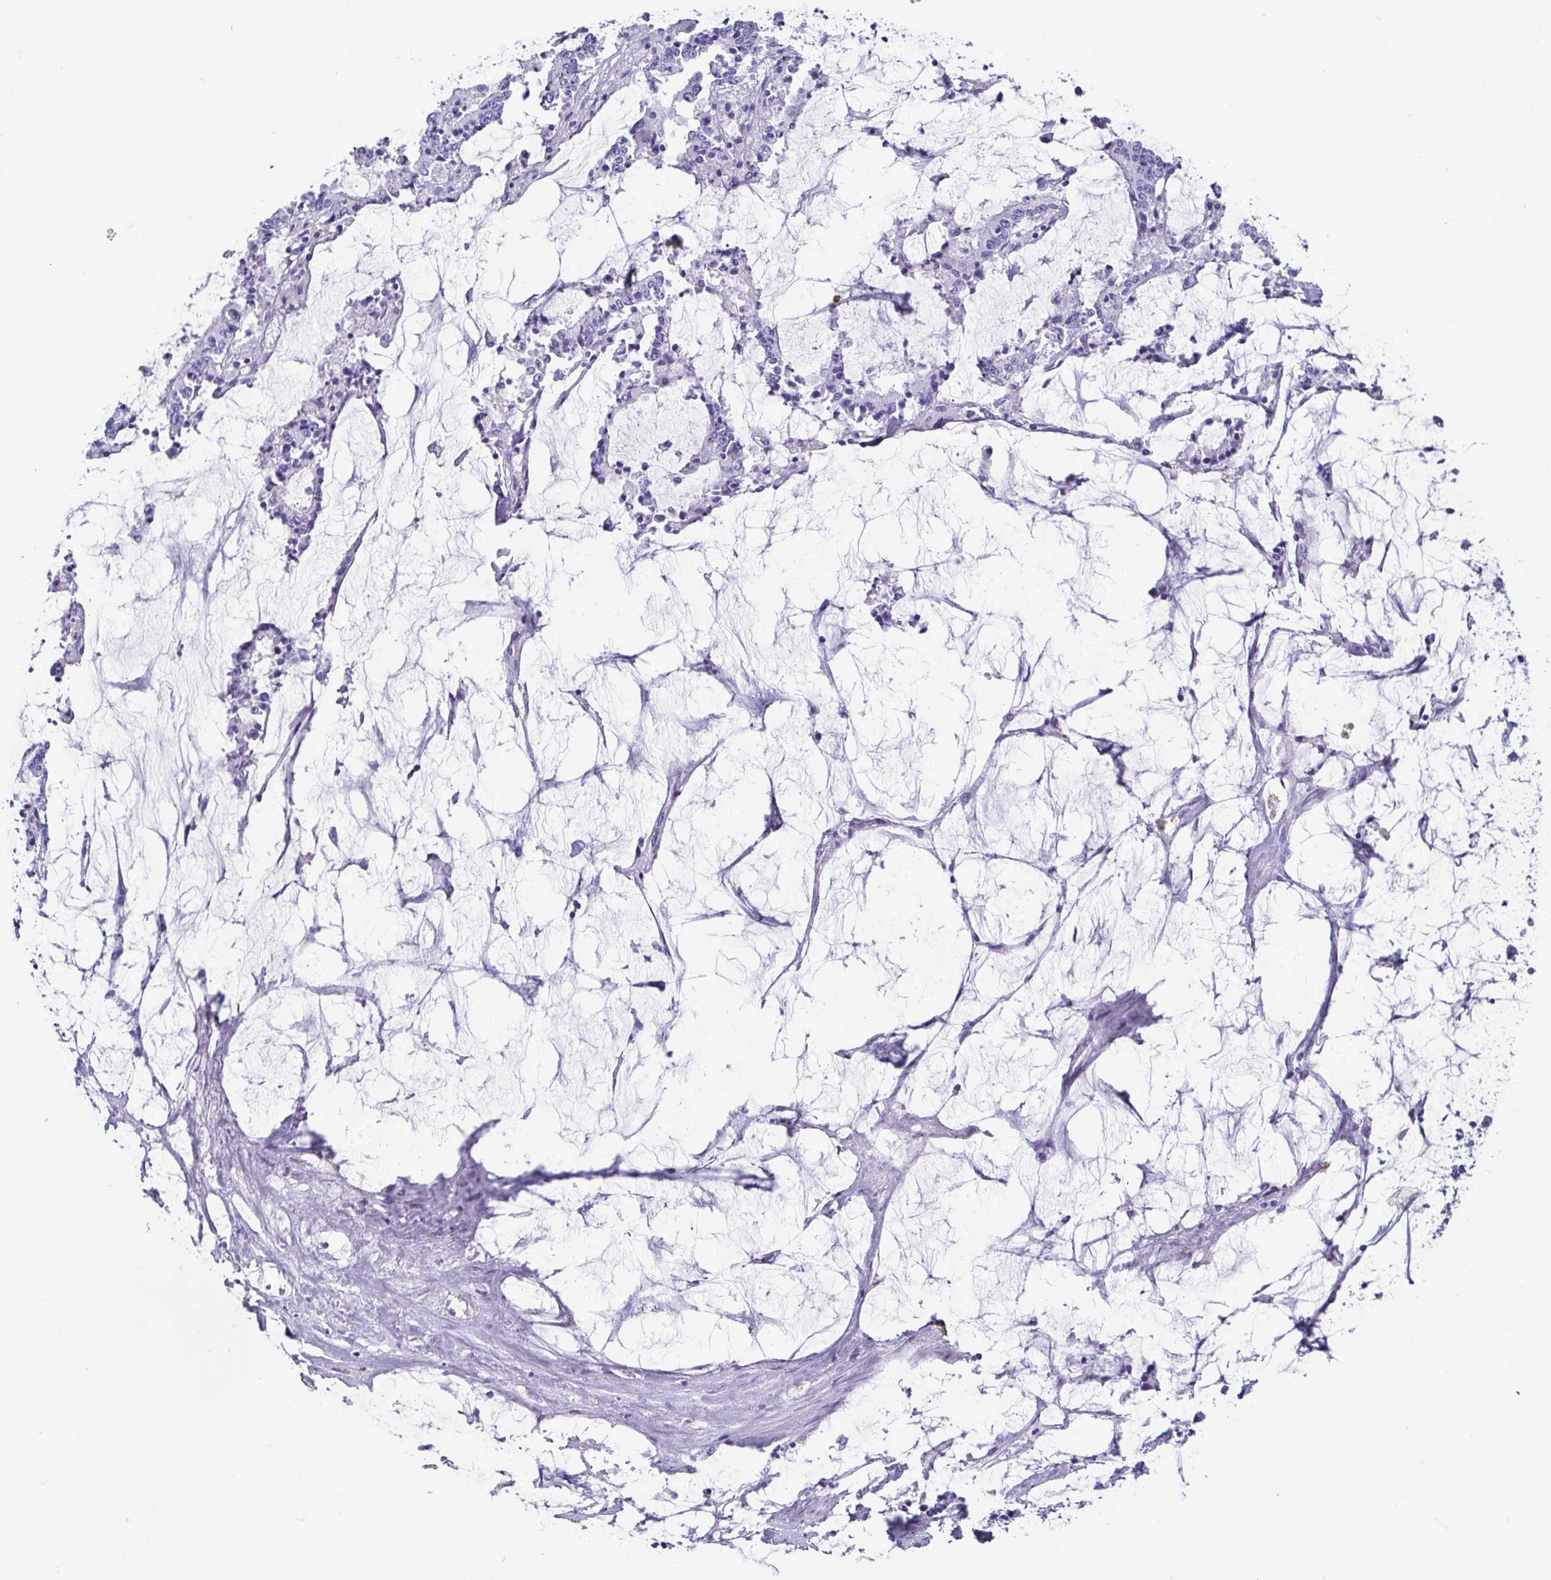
{"staining": {"intensity": "negative", "quantity": "none", "location": "none"}, "tissue": "stomach cancer", "cell_type": "Tumor cells", "image_type": "cancer", "snomed": [{"axis": "morphology", "description": "Adenocarcinoma, NOS"}, {"axis": "topography", "description": "Stomach, upper"}], "caption": "An immunohistochemistry image of stomach cancer (adenocarcinoma) is shown. There is no staining in tumor cells of stomach cancer (adenocarcinoma). Nuclei are stained in blue.", "gene": "CD164L2", "patient": {"sex": "male", "age": 68}}